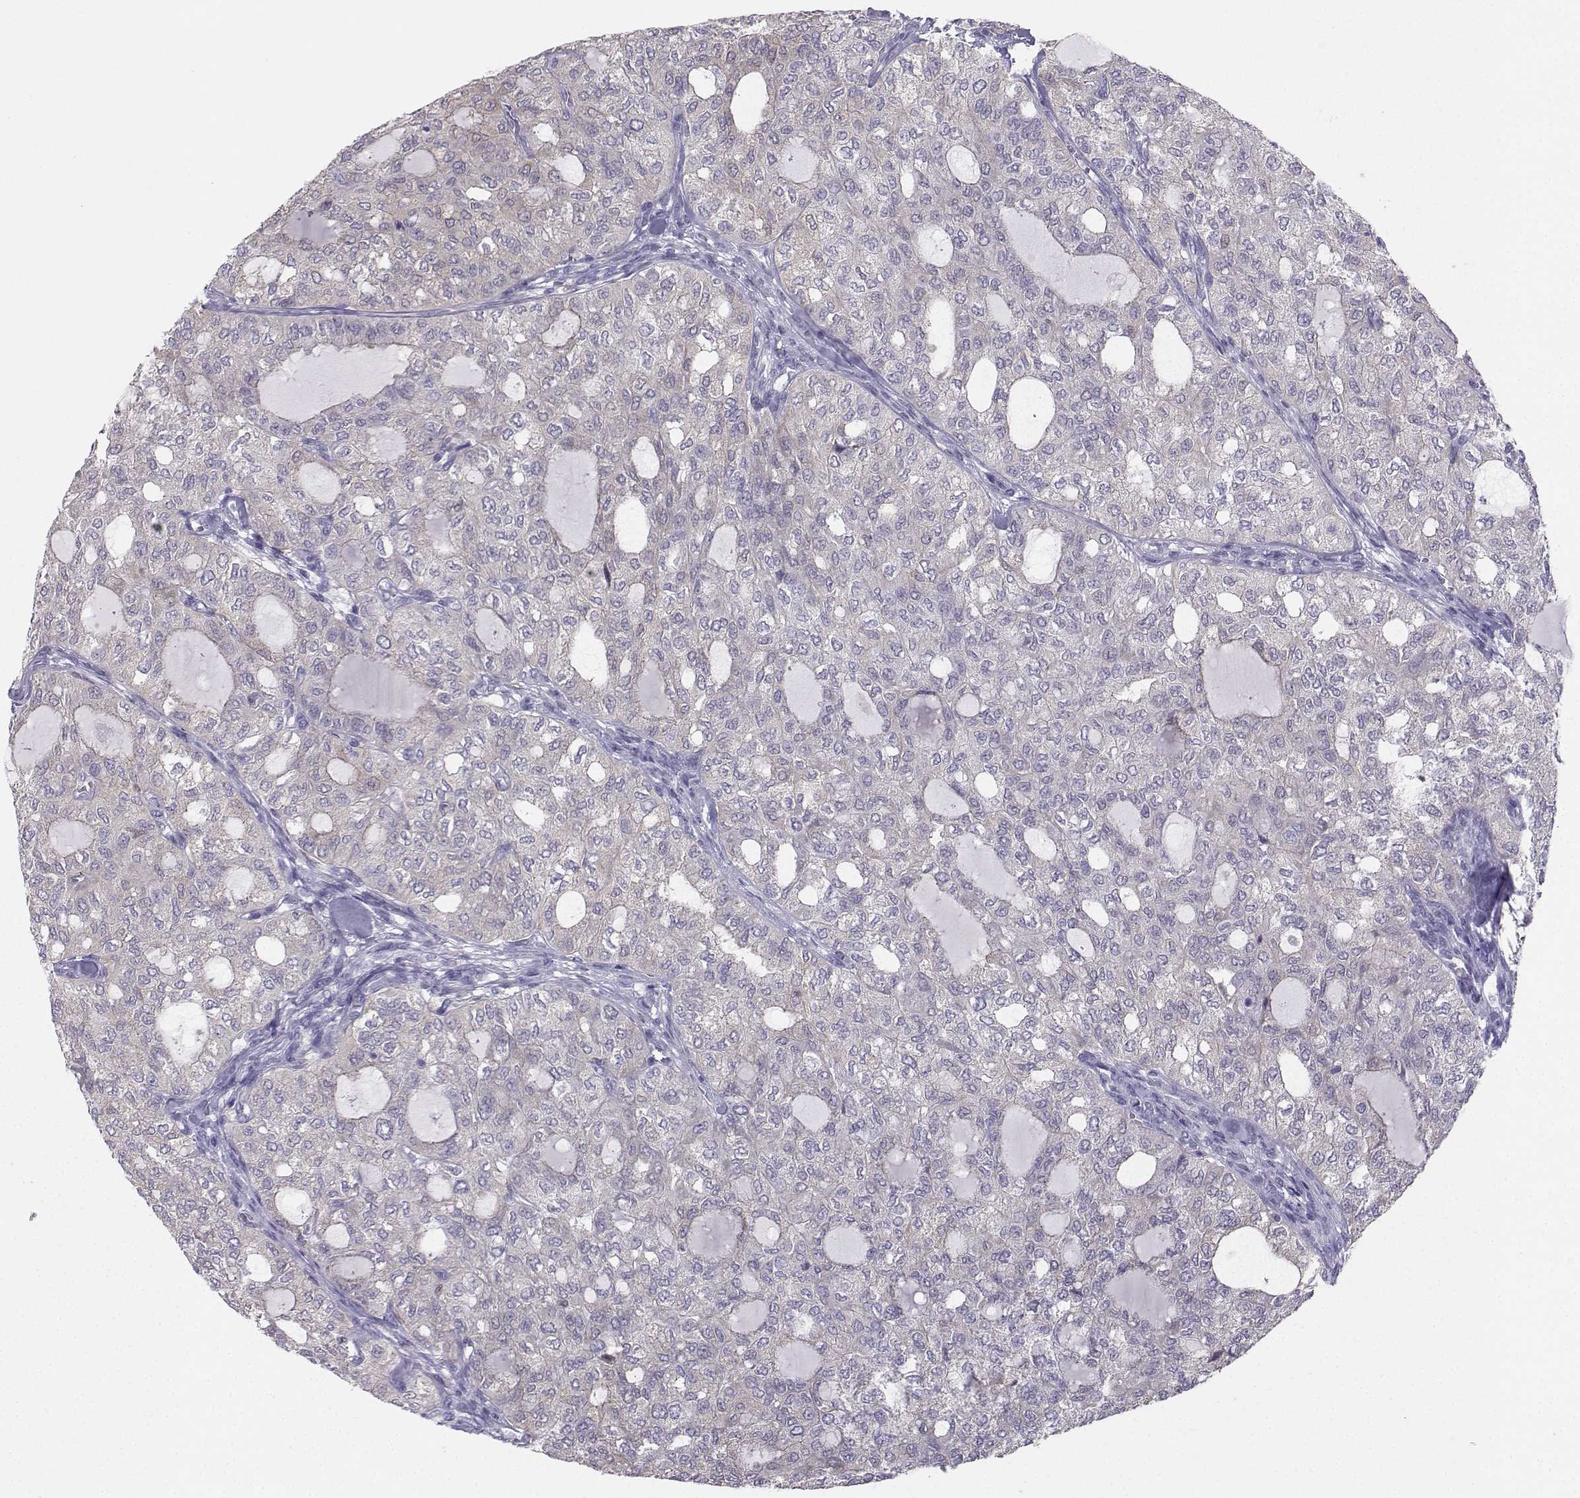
{"staining": {"intensity": "negative", "quantity": "none", "location": "none"}, "tissue": "thyroid cancer", "cell_type": "Tumor cells", "image_type": "cancer", "snomed": [{"axis": "morphology", "description": "Follicular adenoma carcinoma, NOS"}, {"axis": "topography", "description": "Thyroid gland"}], "caption": "The IHC micrograph has no significant staining in tumor cells of thyroid cancer tissue.", "gene": "DCLK3", "patient": {"sex": "male", "age": 75}}